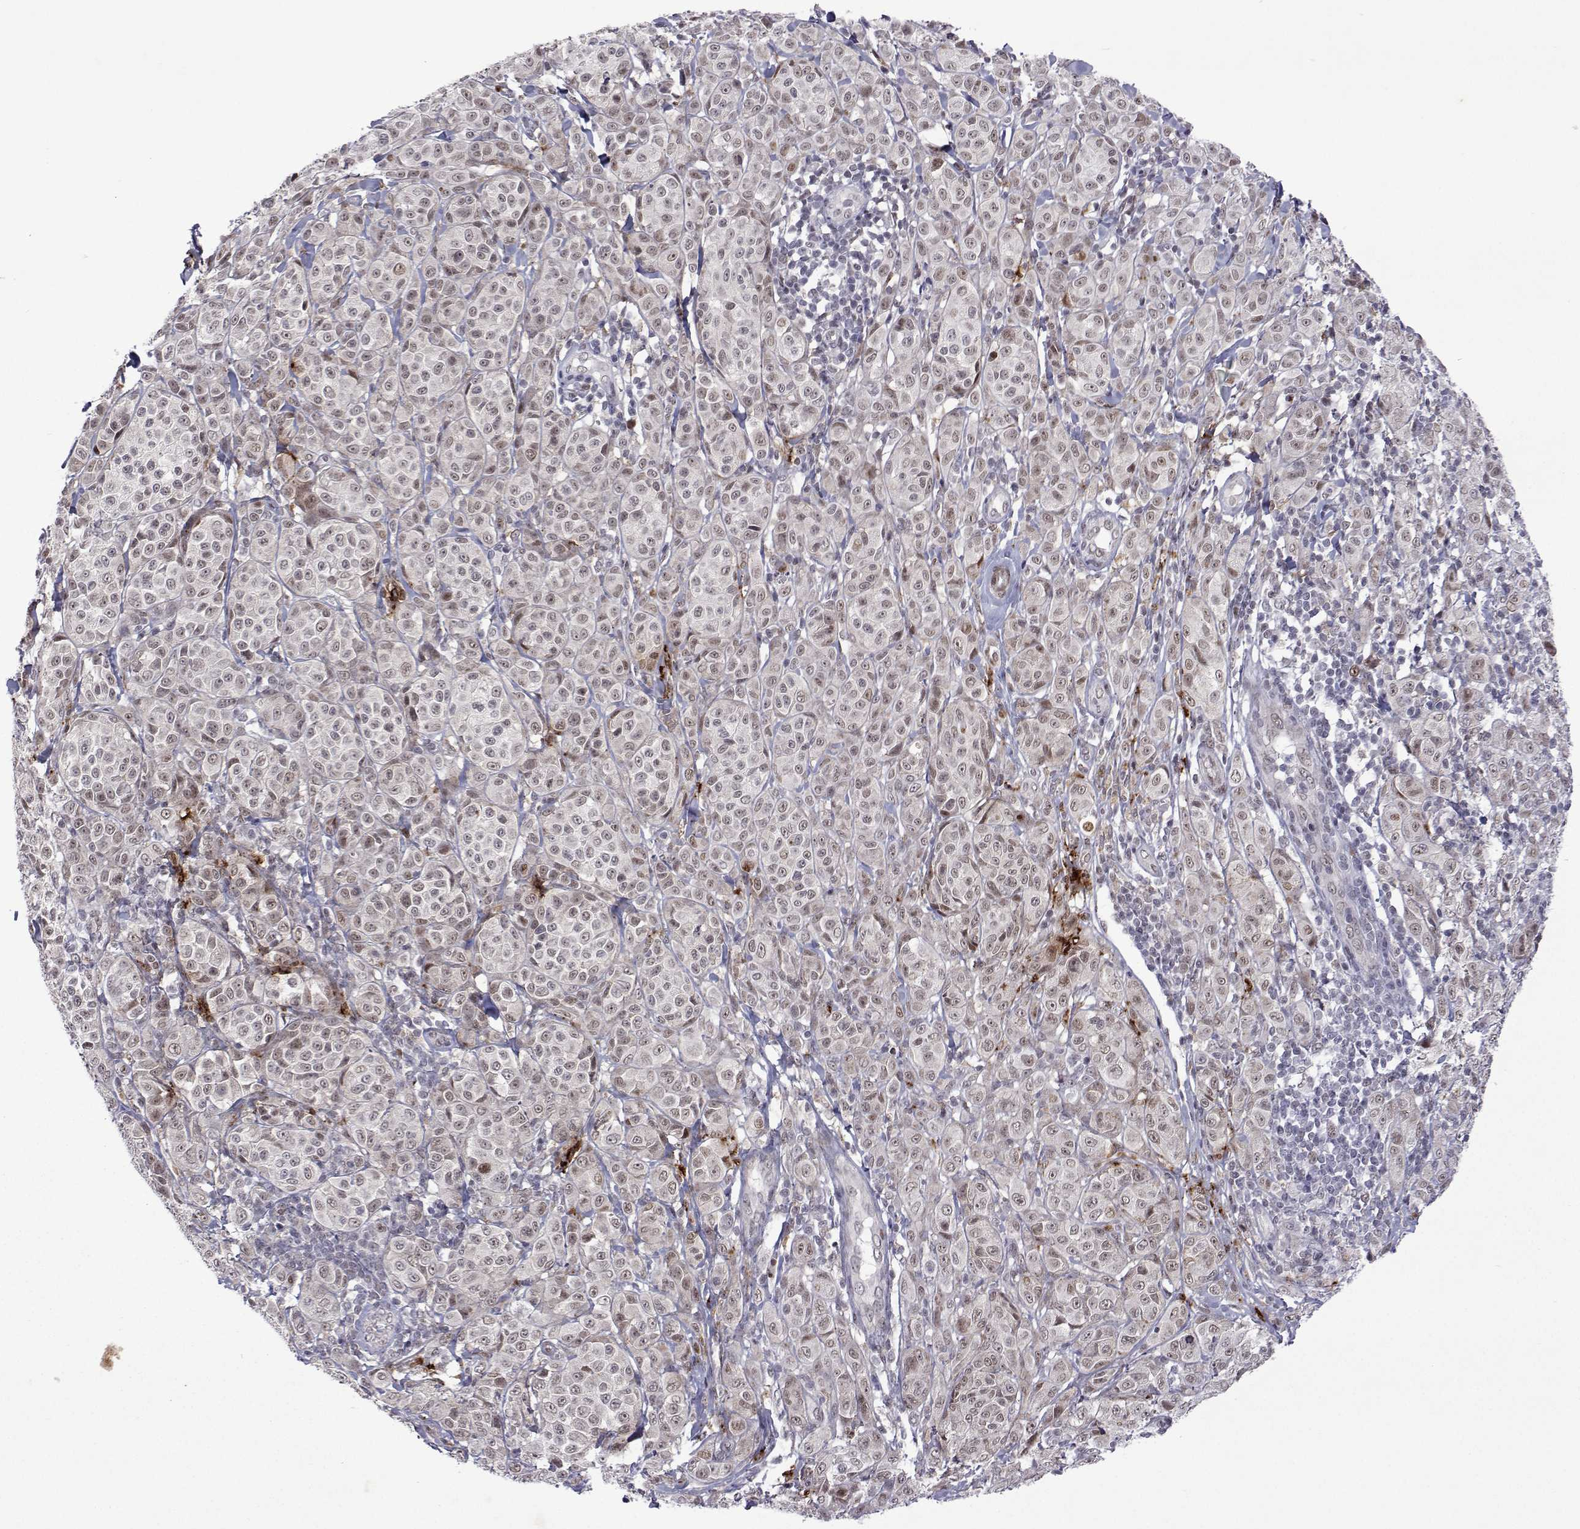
{"staining": {"intensity": "weak", "quantity": "25%-75%", "location": "nuclear"}, "tissue": "melanoma", "cell_type": "Tumor cells", "image_type": "cancer", "snomed": [{"axis": "morphology", "description": "Malignant melanoma, NOS"}, {"axis": "topography", "description": "Skin"}], "caption": "High-magnification brightfield microscopy of melanoma stained with DAB (3,3'-diaminobenzidine) (brown) and counterstained with hematoxylin (blue). tumor cells exhibit weak nuclear staining is seen in approximately25%-75% of cells. Ihc stains the protein of interest in brown and the nuclei are stained blue.", "gene": "EFCAB3", "patient": {"sex": "male", "age": 89}}